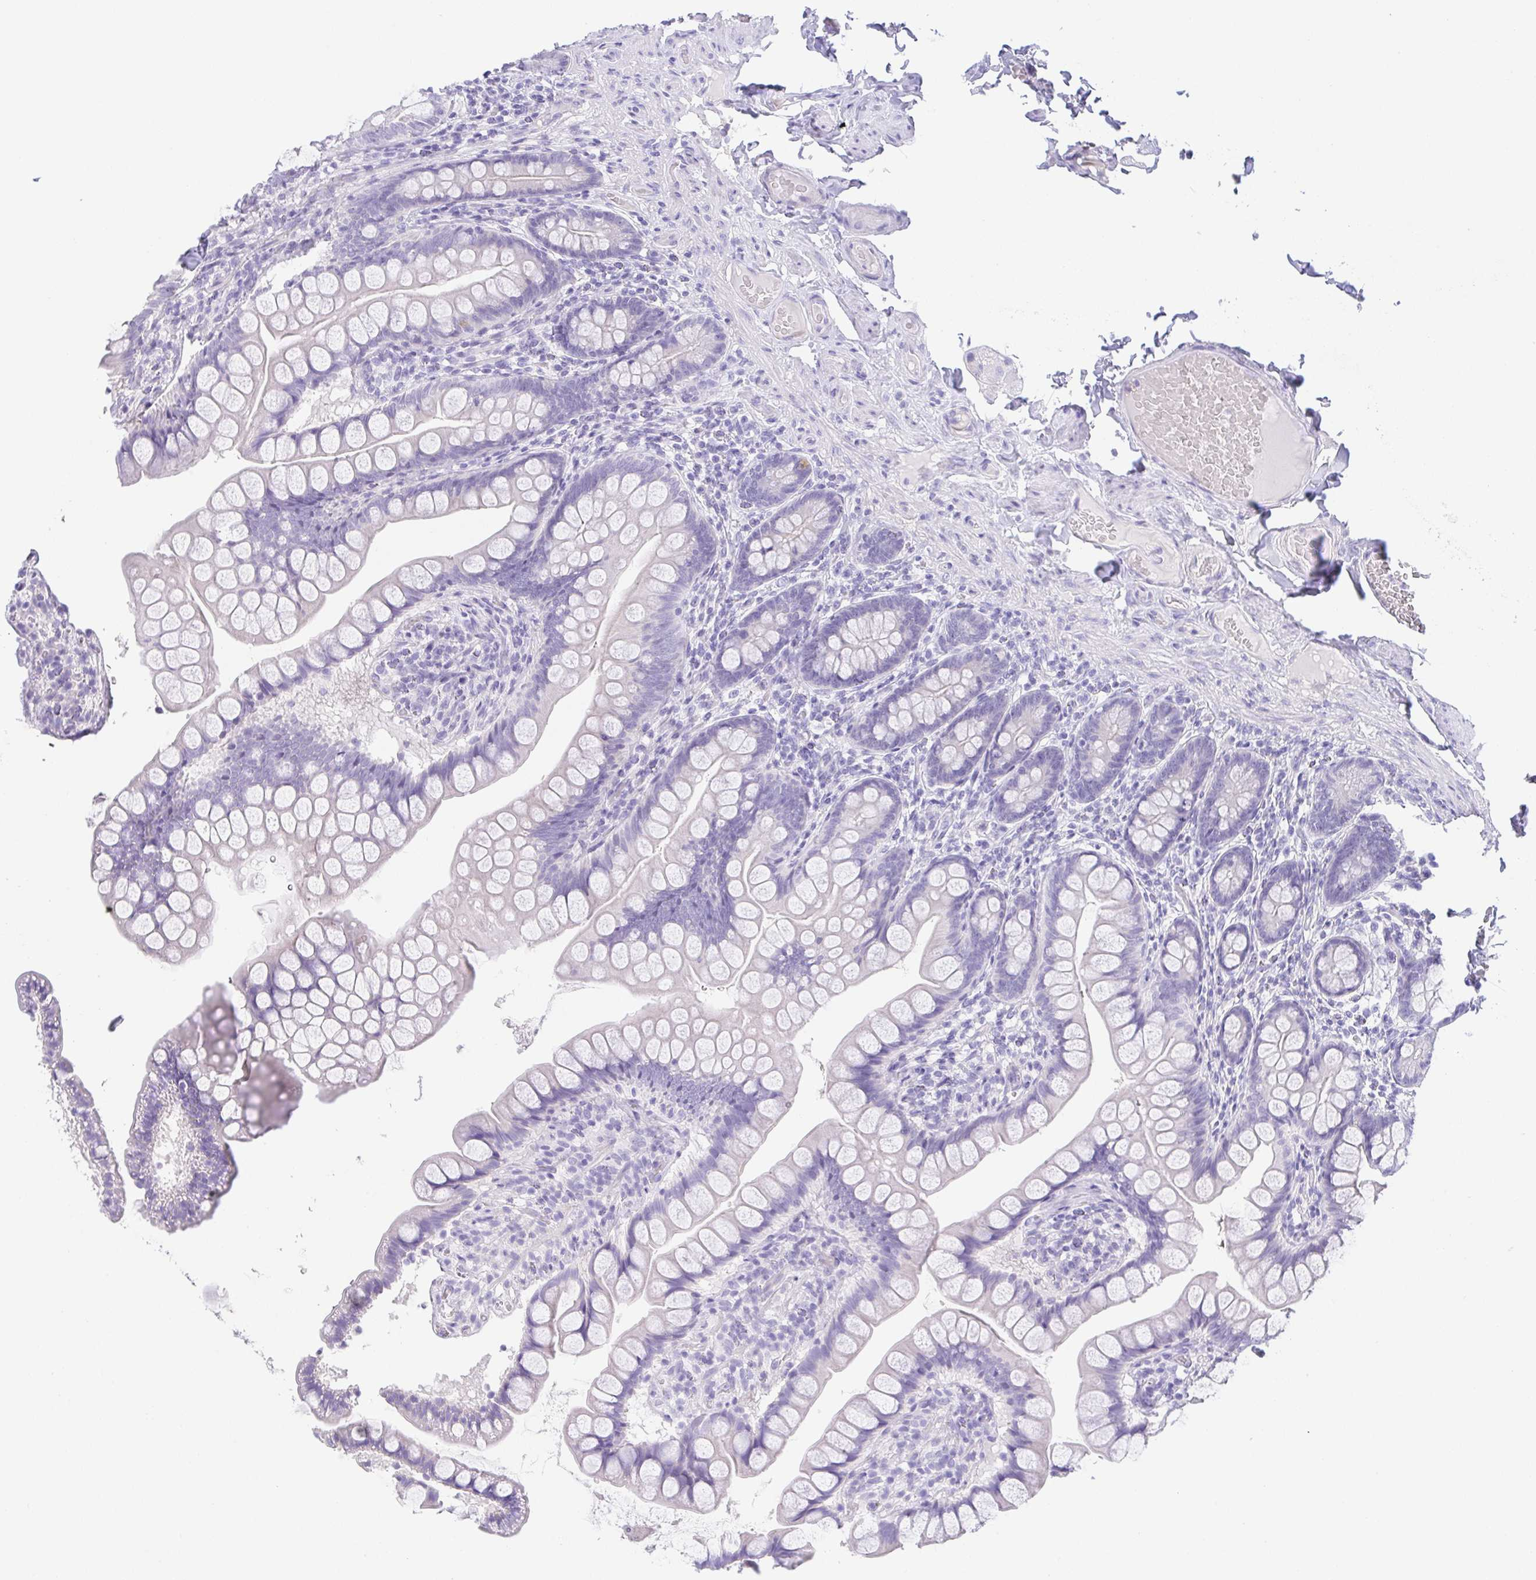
{"staining": {"intensity": "negative", "quantity": "none", "location": "none"}, "tissue": "small intestine", "cell_type": "Glandular cells", "image_type": "normal", "snomed": [{"axis": "morphology", "description": "Normal tissue, NOS"}, {"axis": "topography", "description": "Small intestine"}], "caption": "Human small intestine stained for a protein using IHC shows no positivity in glandular cells.", "gene": "HAPLN2", "patient": {"sex": "male", "age": 70}}